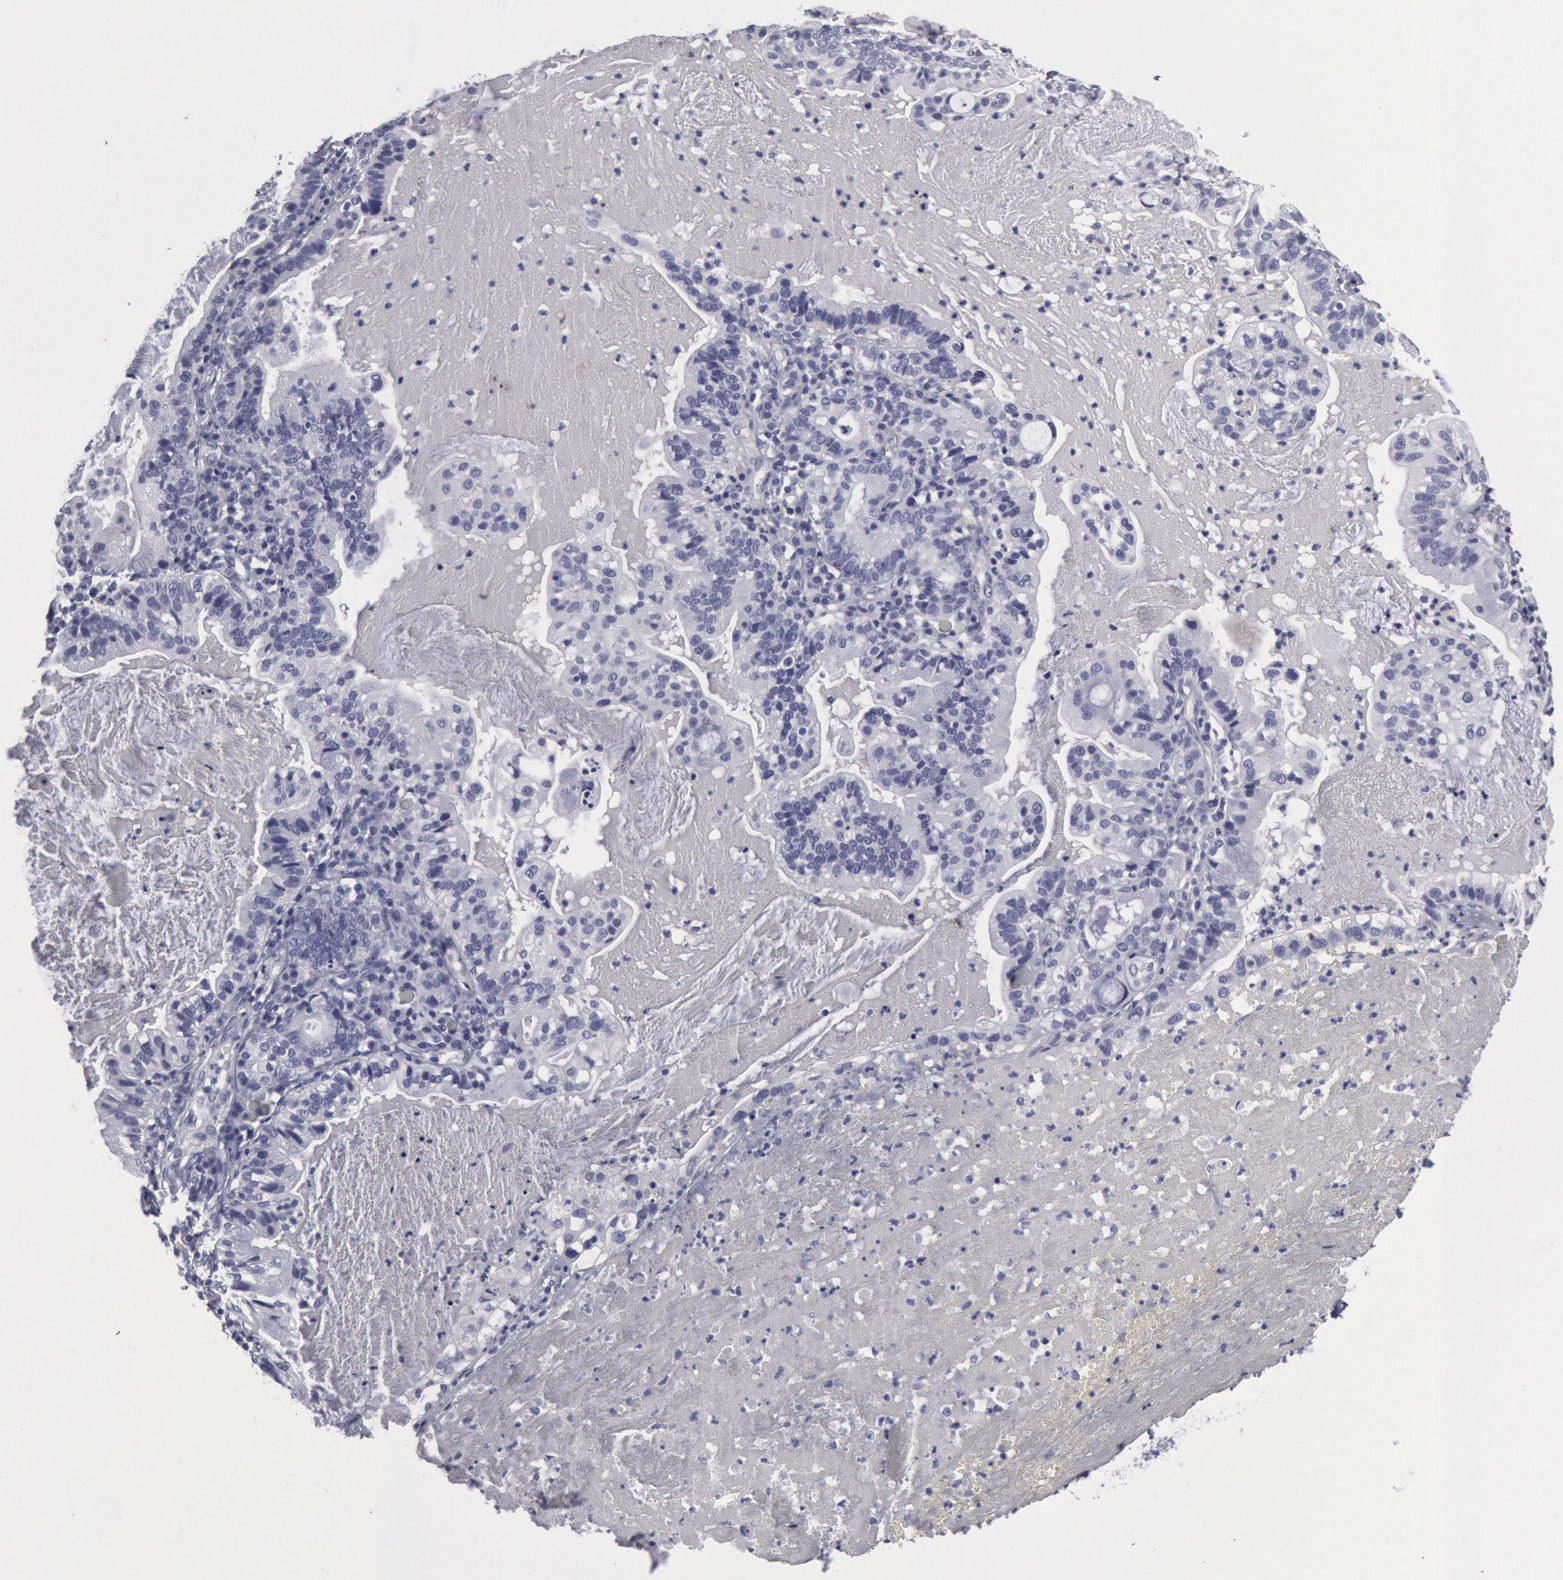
{"staining": {"intensity": "negative", "quantity": "none", "location": "none"}, "tissue": "cervical cancer", "cell_type": "Tumor cells", "image_type": "cancer", "snomed": [{"axis": "morphology", "description": "Adenocarcinoma, NOS"}, {"axis": "topography", "description": "Cervix"}], "caption": "Cervical adenocarcinoma was stained to show a protein in brown. There is no significant staining in tumor cells.", "gene": "FHL1", "patient": {"sex": "female", "age": 41}}